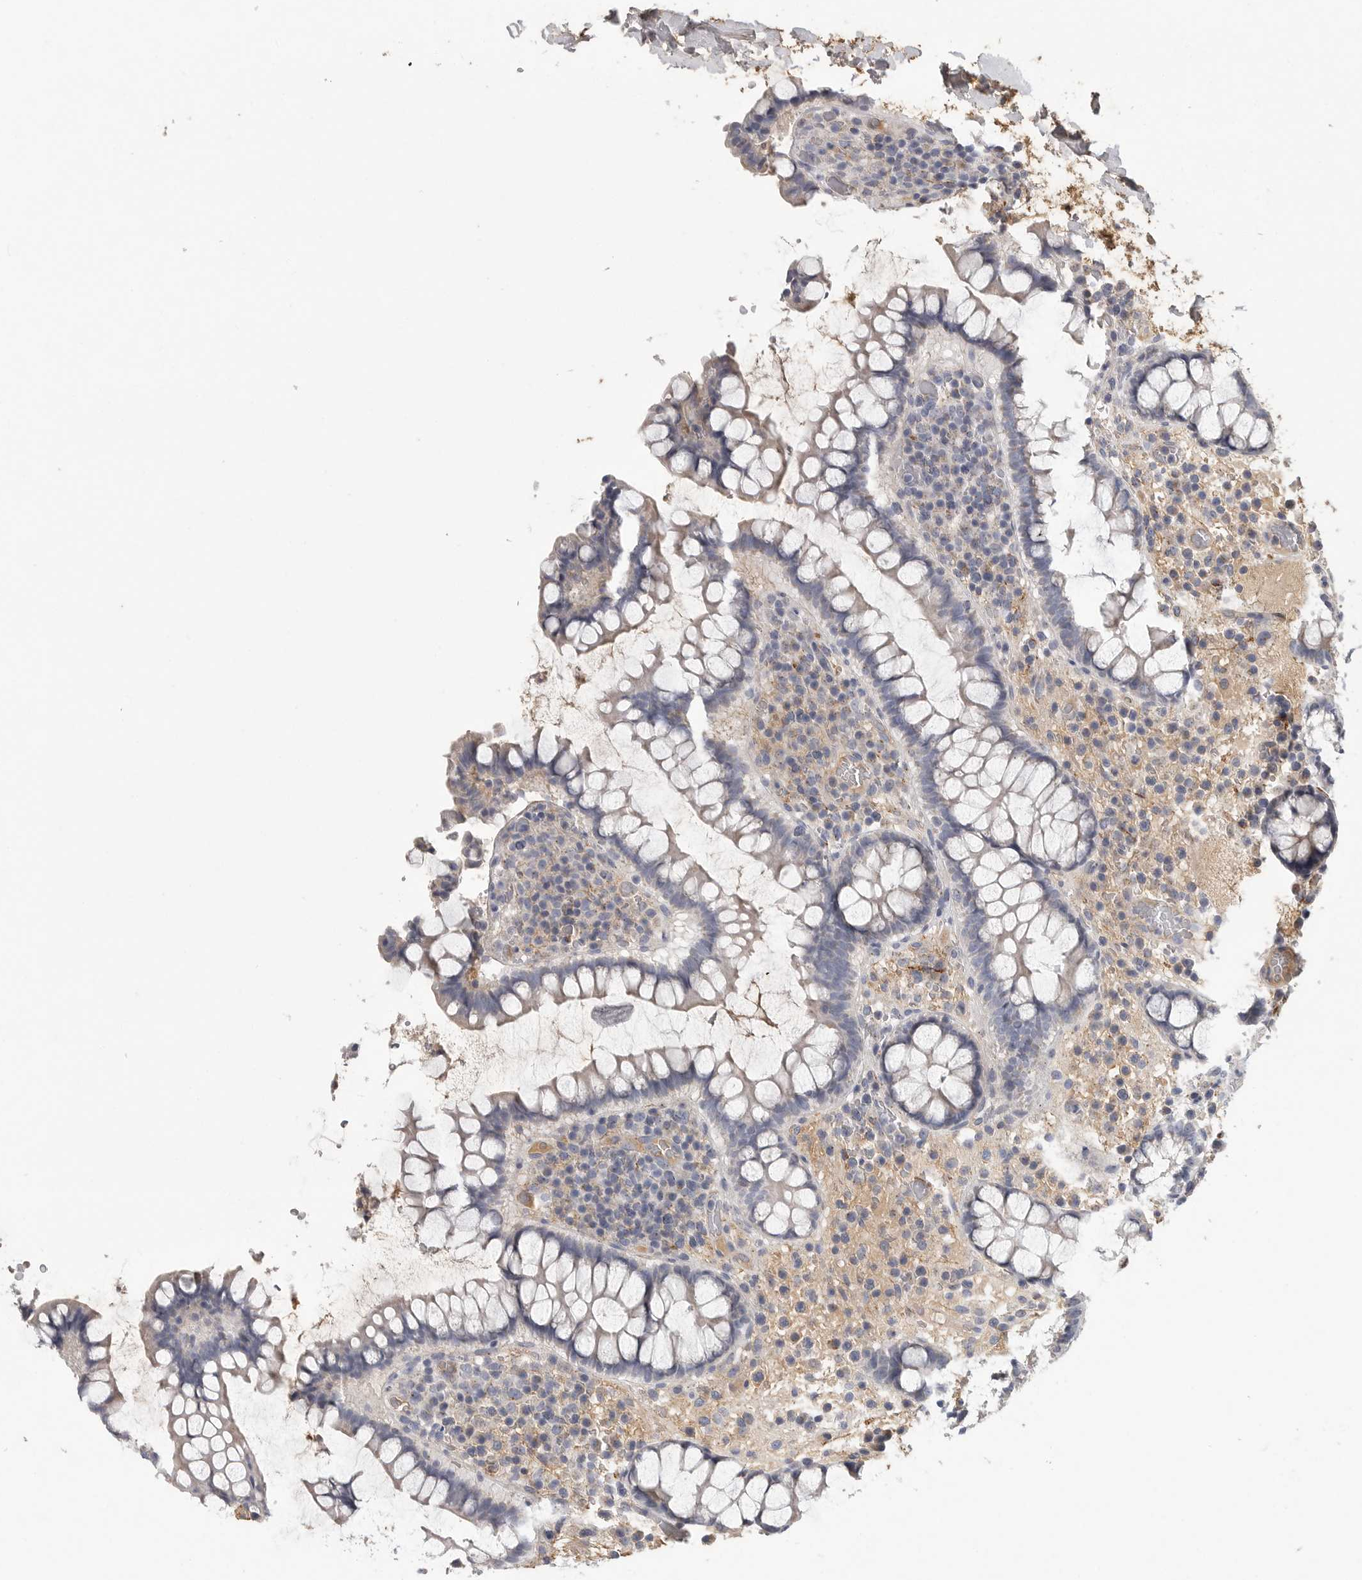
{"staining": {"intensity": "weak", "quantity": "25%-75%", "location": "cytoplasmic/membranous"}, "tissue": "colon", "cell_type": "Endothelial cells", "image_type": "normal", "snomed": [{"axis": "morphology", "description": "Normal tissue, NOS"}, {"axis": "topography", "description": "Colon"}], "caption": "Brown immunohistochemical staining in unremarkable colon shows weak cytoplasmic/membranous positivity in approximately 25%-75% of endothelial cells. The protein is shown in brown color, while the nuclei are stained blue.", "gene": "SDC3", "patient": {"sex": "female", "age": 79}}